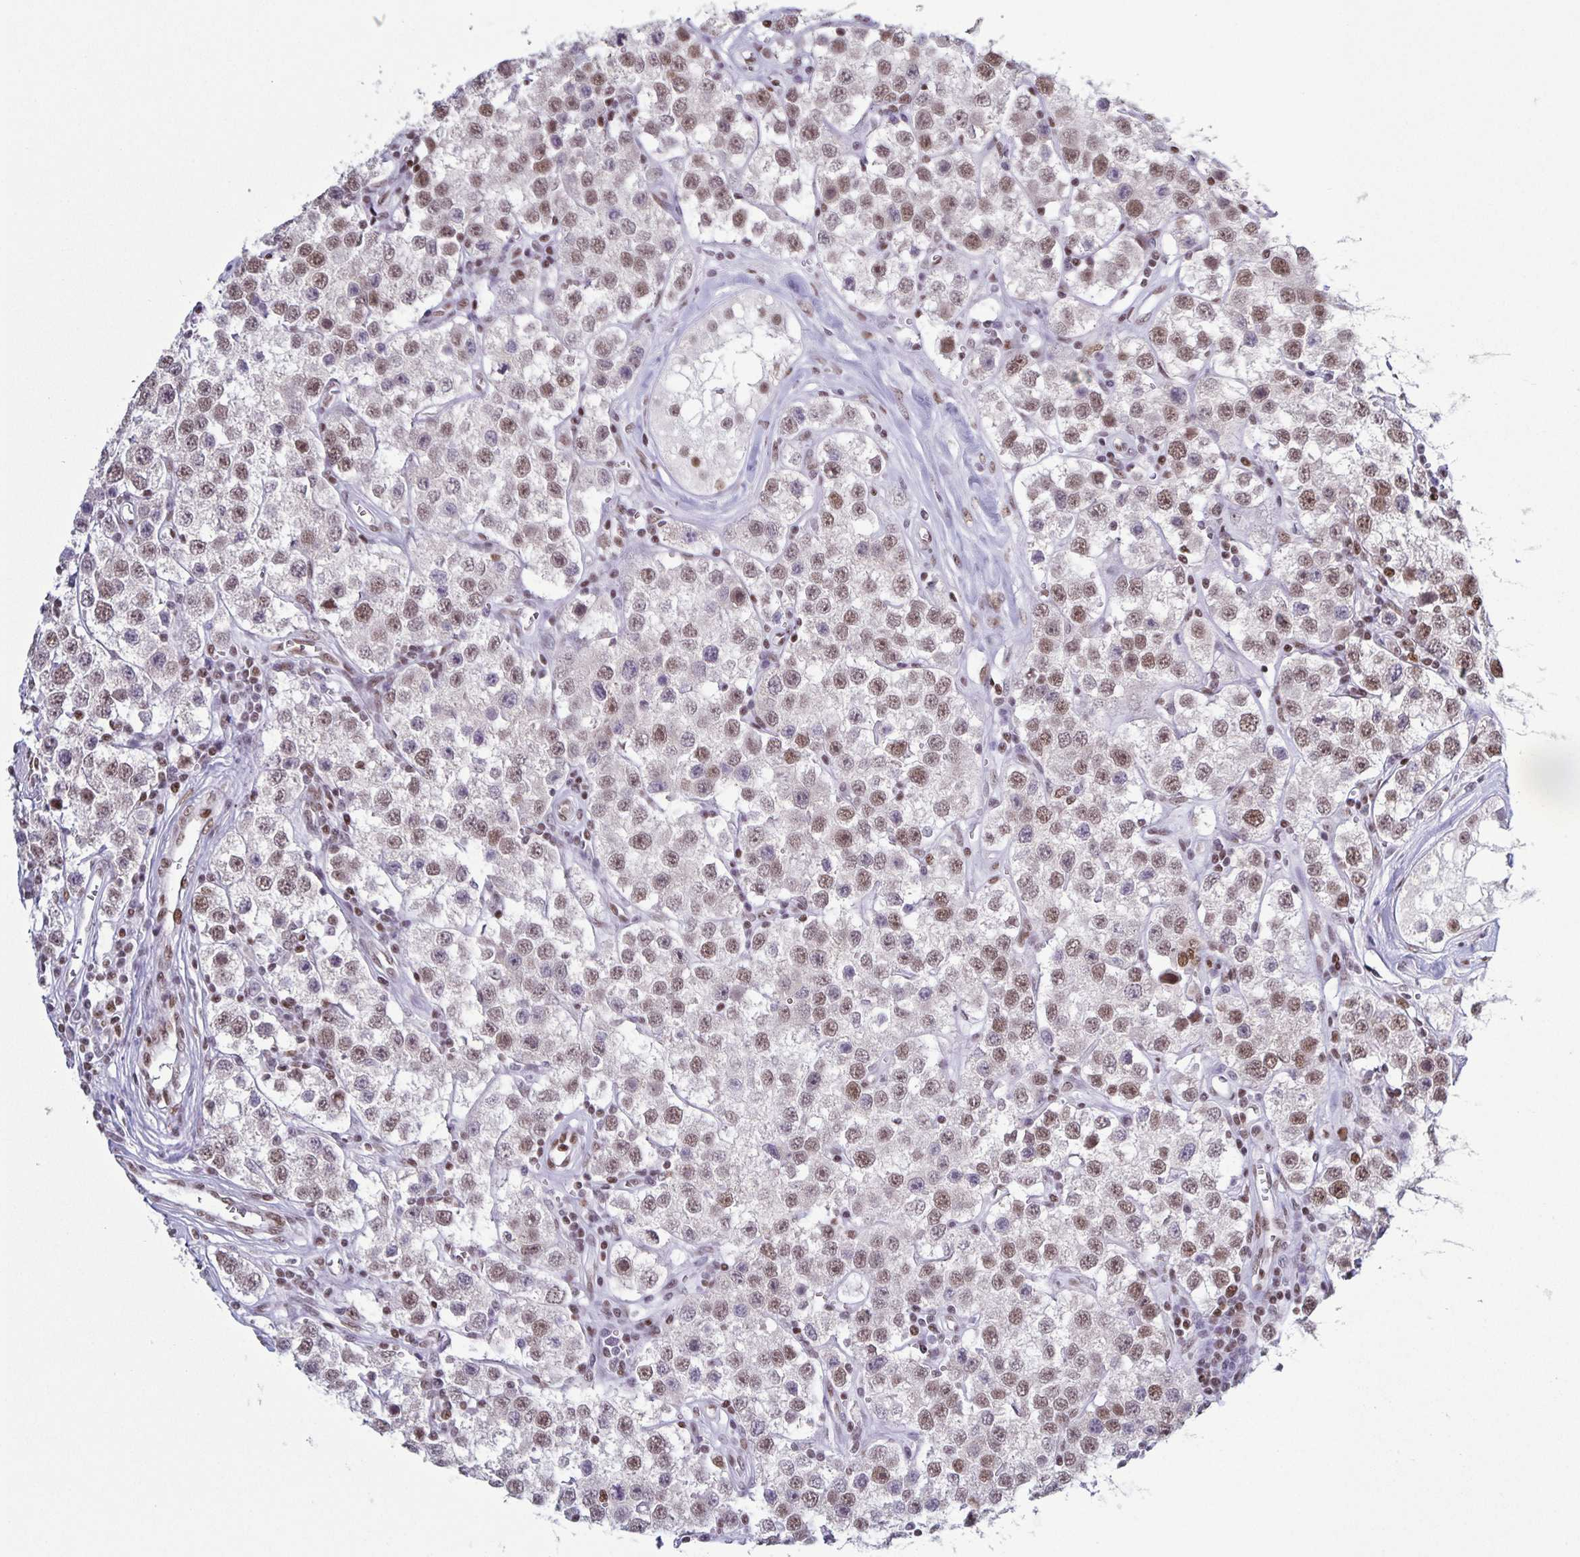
{"staining": {"intensity": "weak", "quantity": "25%-75%", "location": "nuclear"}, "tissue": "testis cancer", "cell_type": "Tumor cells", "image_type": "cancer", "snomed": [{"axis": "morphology", "description": "Seminoma, NOS"}, {"axis": "topography", "description": "Testis"}], "caption": "There is low levels of weak nuclear staining in tumor cells of testis cancer, as demonstrated by immunohistochemical staining (brown color).", "gene": "JUND", "patient": {"sex": "male", "age": 34}}